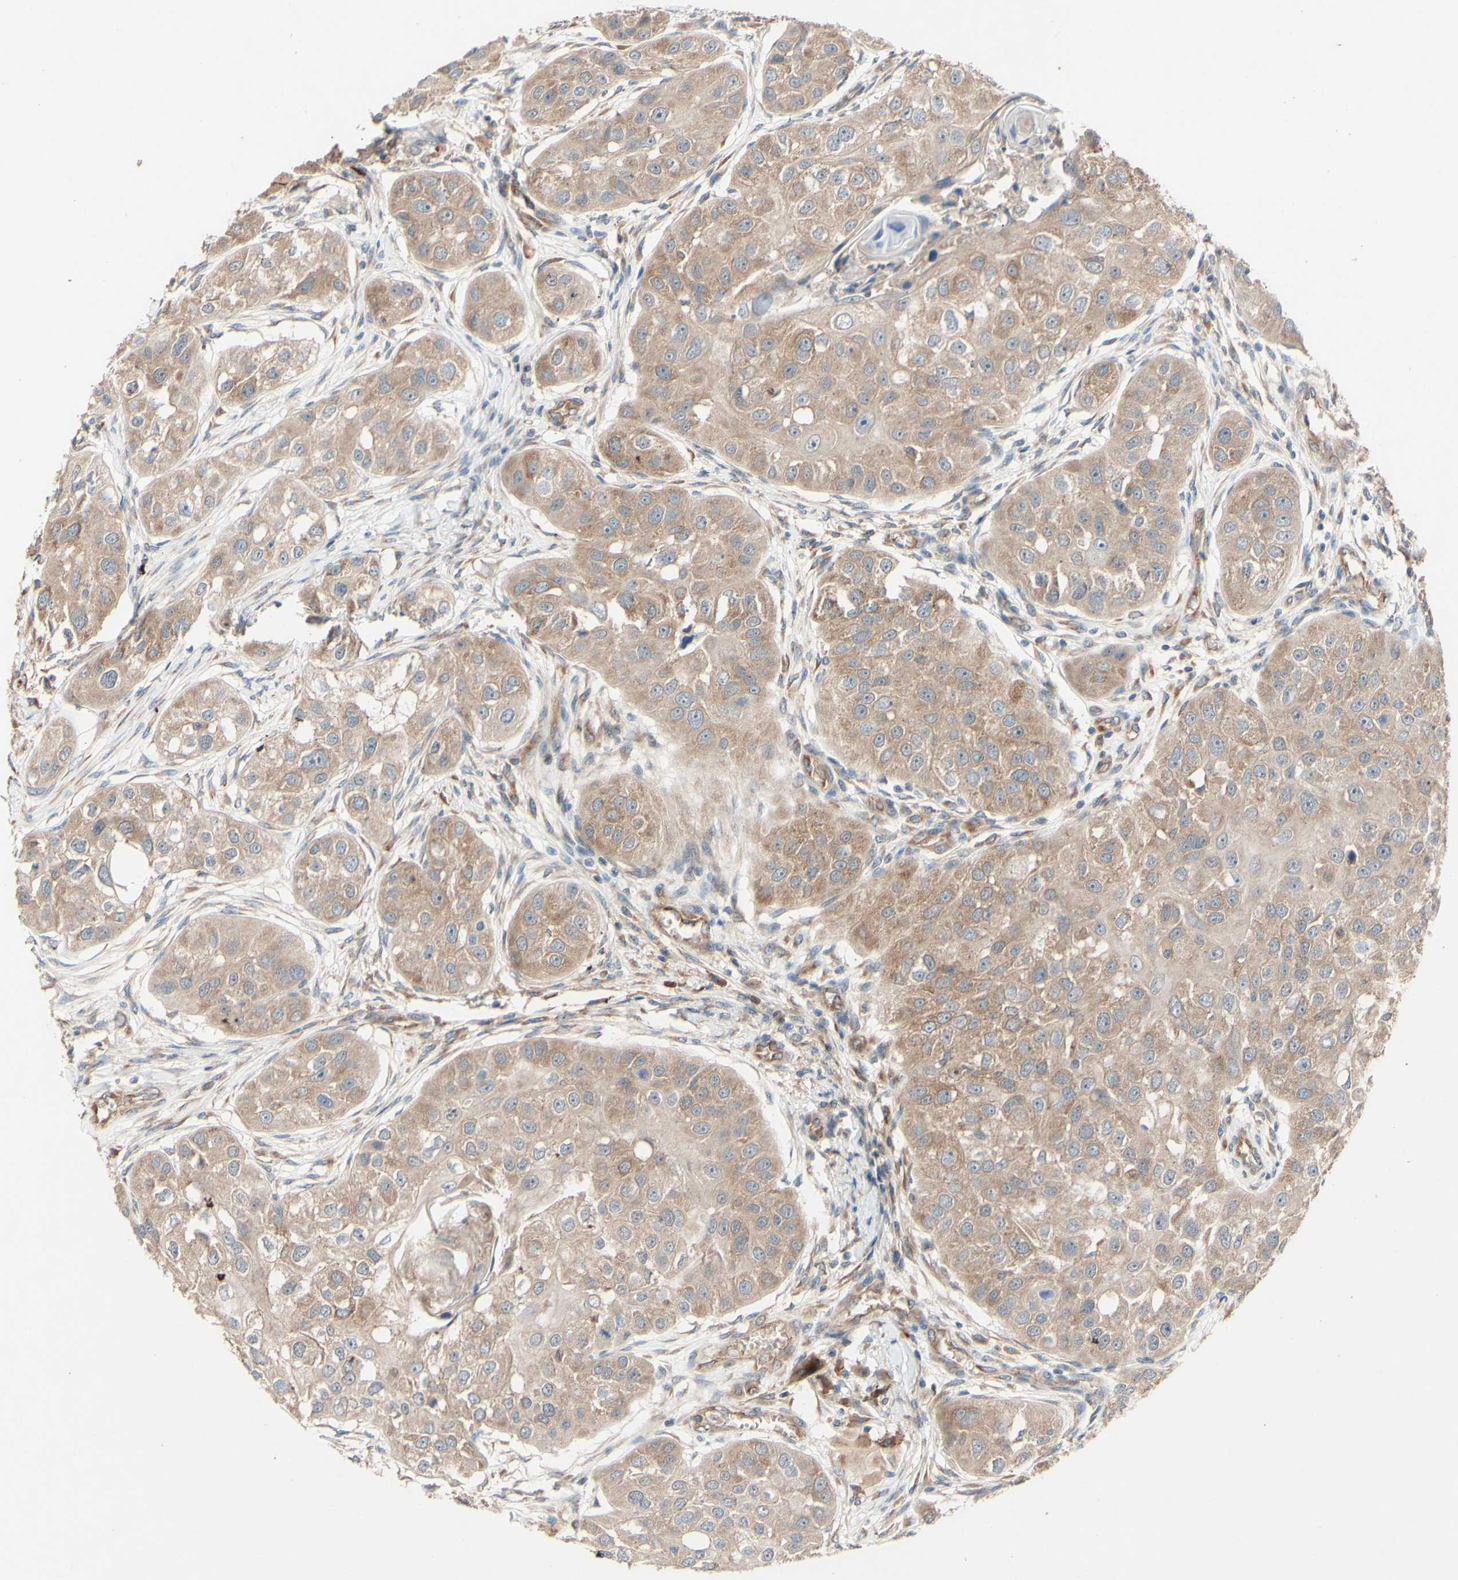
{"staining": {"intensity": "moderate", "quantity": ">75%", "location": "cytoplasmic/membranous"}, "tissue": "head and neck cancer", "cell_type": "Tumor cells", "image_type": "cancer", "snomed": [{"axis": "morphology", "description": "Normal tissue, NOS"}, {"axis": "morphology", "description": "Squamous cell carcinoma, NOS"}, {"axis": "topography", "description": "Skeletal muscle"}, {"axis": "topography", "description": "Head-Neck"}], "caption": "High-magnification brightfield microscopy of head and neck cancer stained with DAB (brown) and counterstained with hematoxylin (blue). tumor cells exhibit moderate cytoplasmic/membranous staining is appreciated in approximately>75% of cells.", "gene": "PDGFB", "patient": {"sex": "male", "age": 51}}